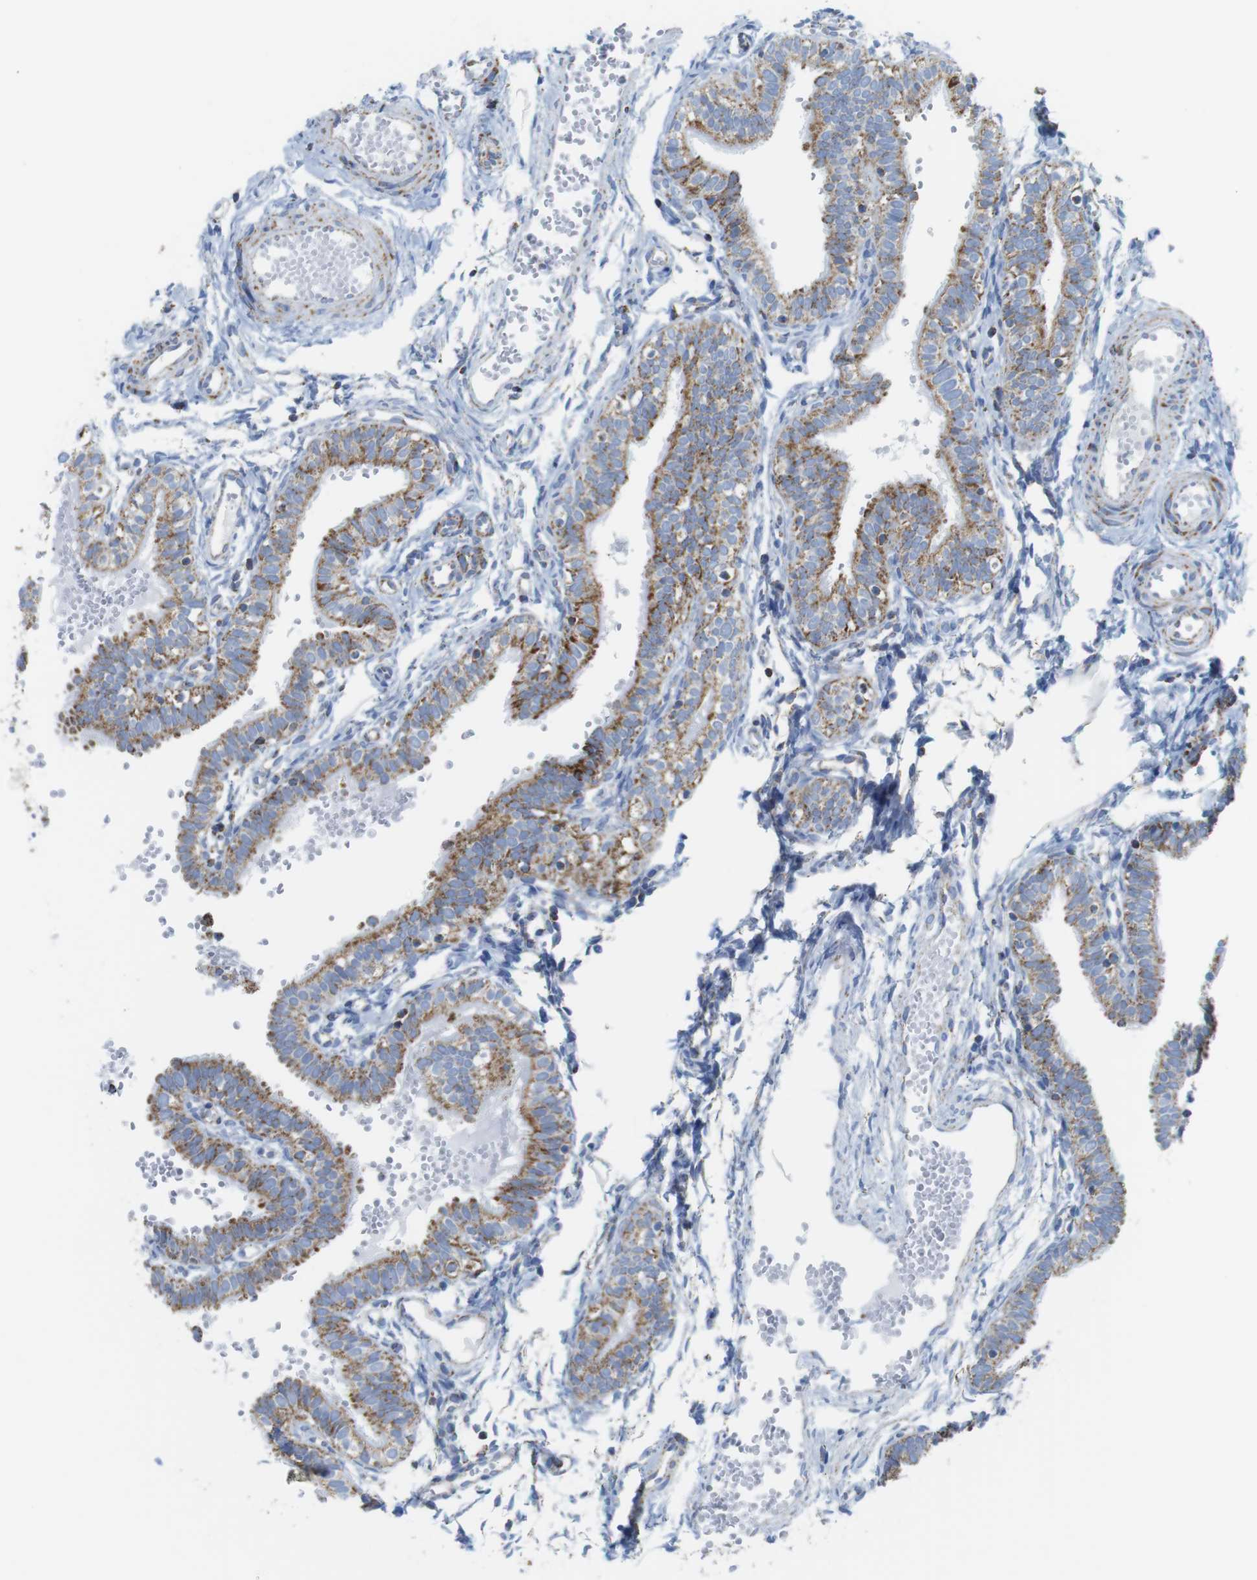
{"staining": {"intensity": "moderate", "quantity": ">75%", "location": "cytoplasmic/membranous"}, "tissue": "fallopian tube", "cell_type": "Glandular cells", "image_type": "normal", "snomed": [{"axis": "morphology", "description": "Normal tissue, NOS"}, {"axis": "topography", "description": "Fallopian tube"}, {"axis": "topography", "description": "Placenta"}], "caption": "Brown immunohistochemical staining in normal fallopian tube reveals moderate cytoplasmic/membranous expression in about >75% of glandular cells.", "gene": "ATP5PO", "patient": {"sex": "female", "age": 34}}